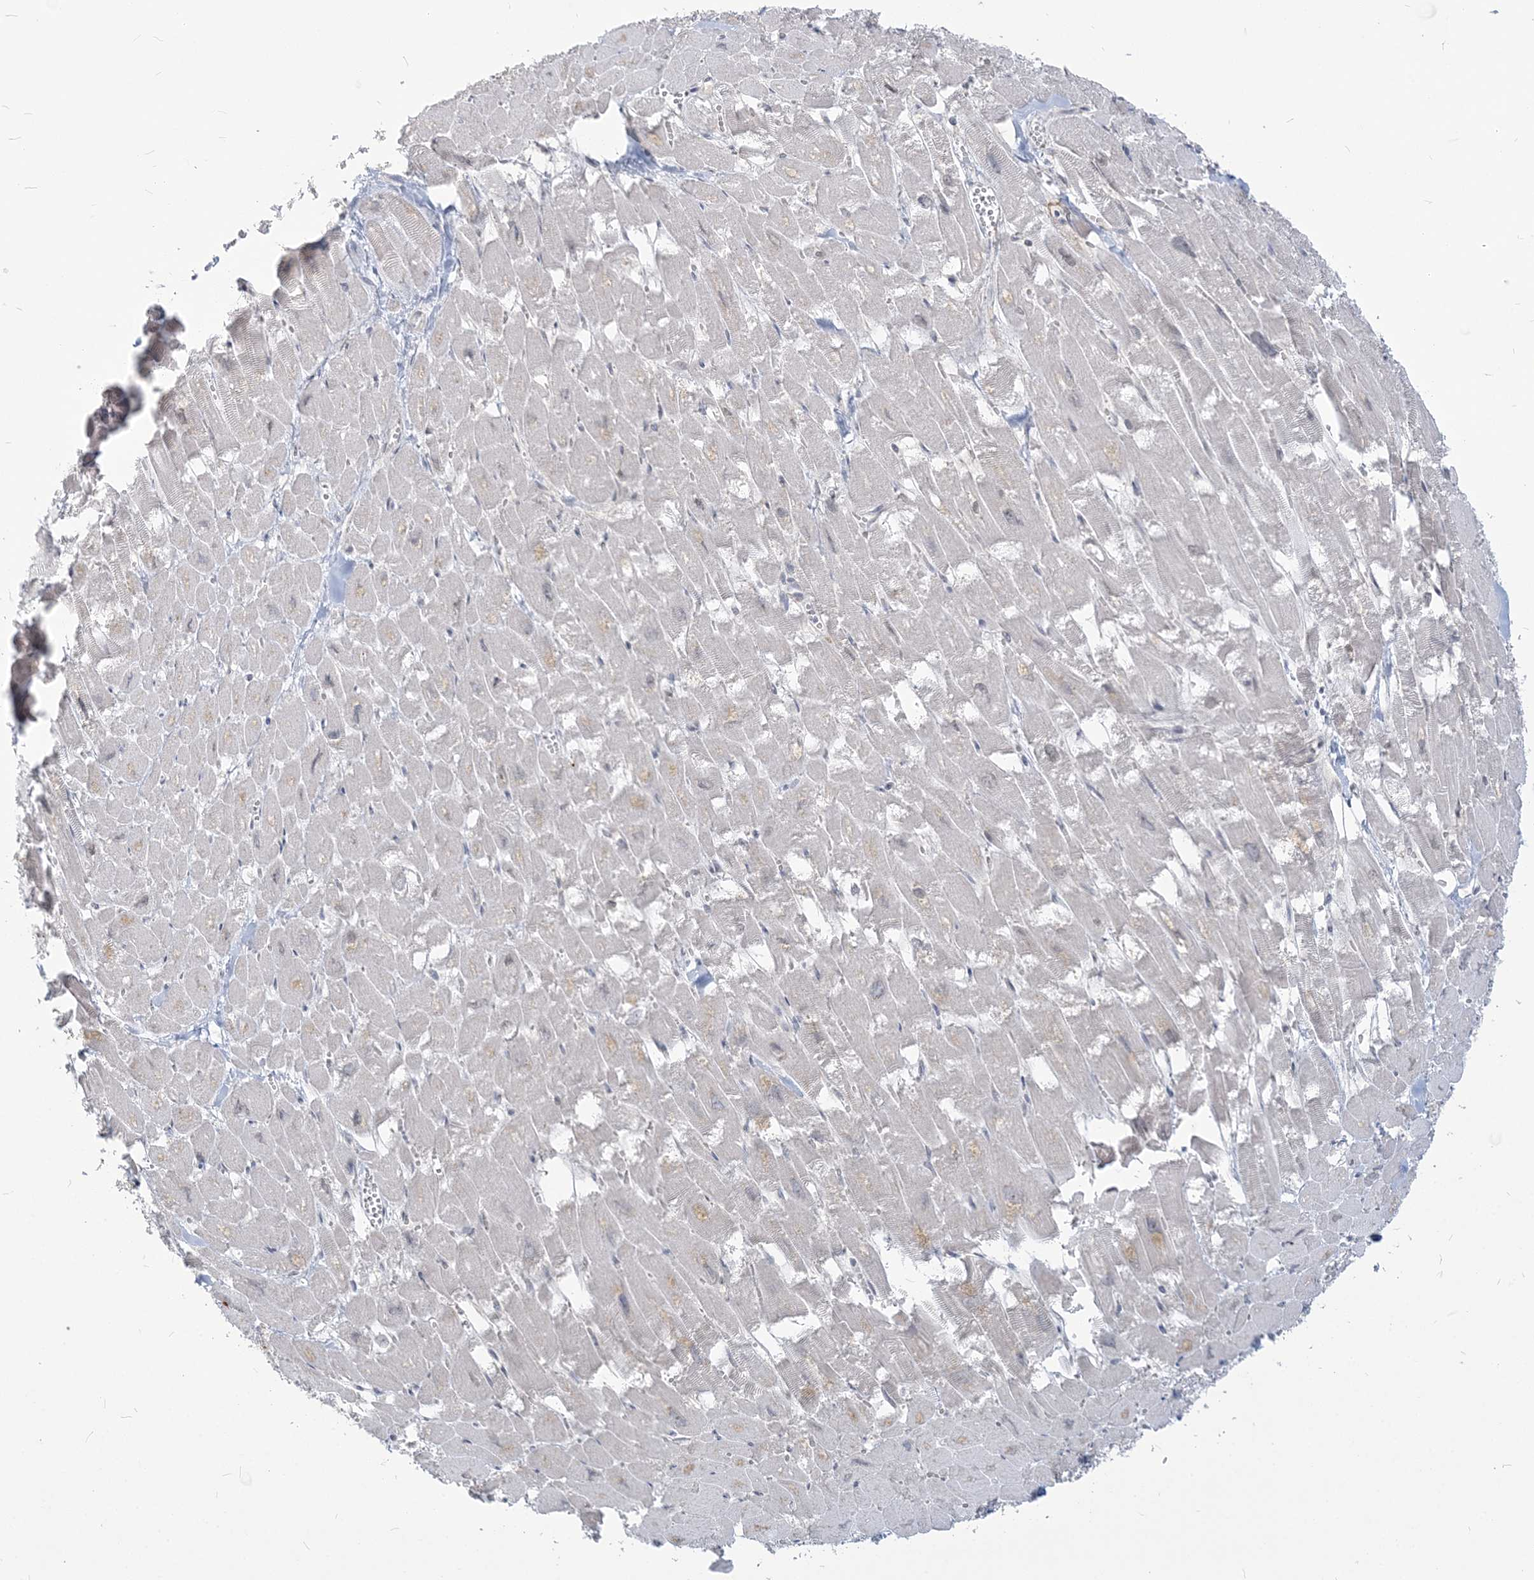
{"staining": {"intensity": "weak", "quantity": "<25%", "location": "cytoplasmic/membranous"}, "tissue": "heart muscle", "cell_type": "Cardiomyocytes", "image_type": "normal", "snomed": [{"axis": "morphology", "description": "Normal tissue, NOS"}, {"axis": "topography", "description": "Heart"}], "caption": "An immunohistochemistry image of unremarkable heart muscle is shown. There is no staining in cardiomyocytes of heart muscle.", "gene": "SDAD1", "patient": {"sex": "male", "age": 54}}